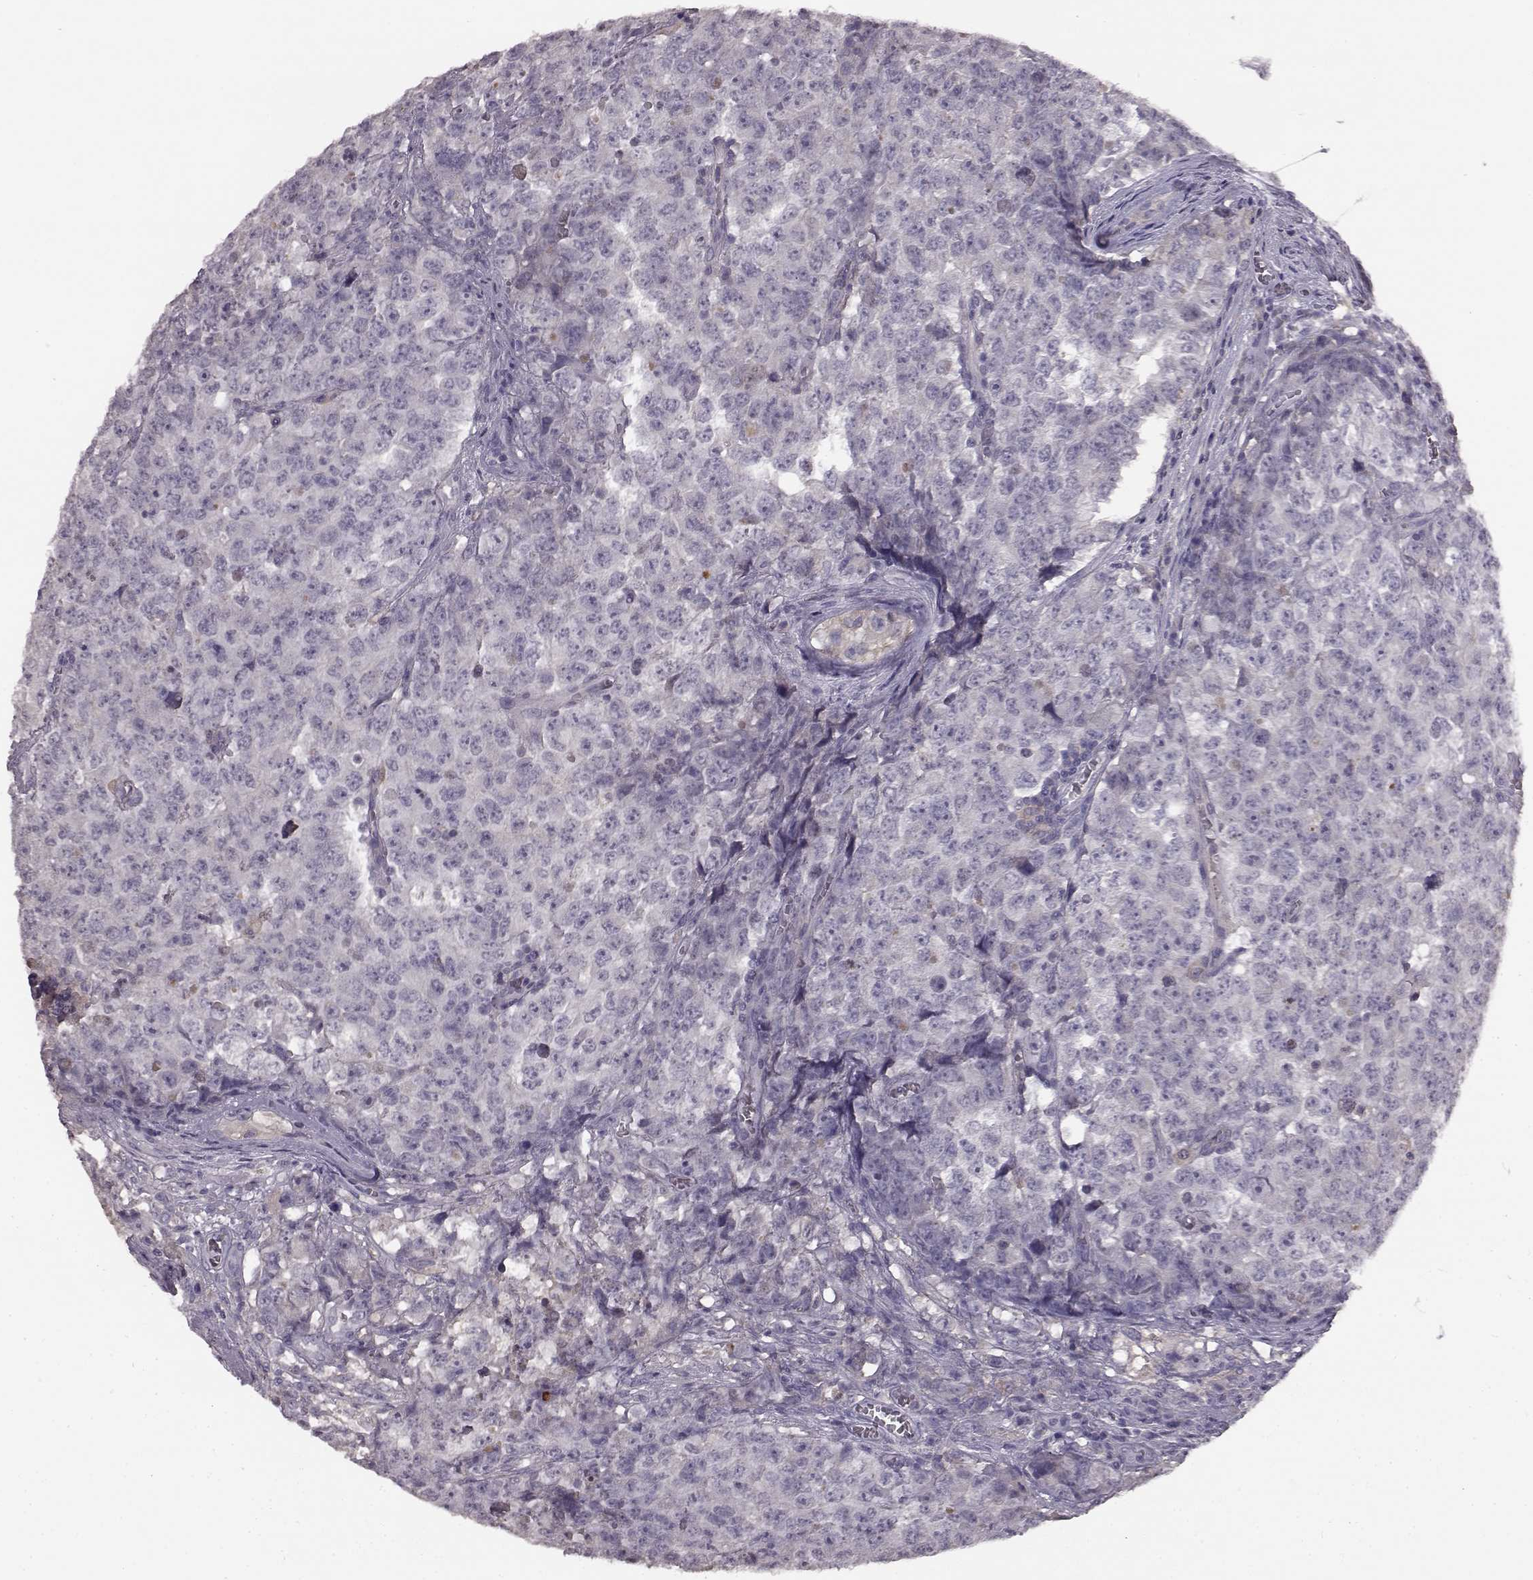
{"staining": {"intensity": "negative", "quantity": "none", "location": "none"}, "tissue": "testis cancer", "cell_type": "Tumor cells", "image_type": "cancer", "snomed": [{"axis": "morphology", "description": "Carcinoma, Embryonal, NOS"}, {"axis": "topography", "description": "Testis"}], "caption": "Protein analysis of testis embryonal carcinoma exhibits no significant expression in tumor cells. (Immunohistochemistry (ihc), brightfield microscopy, high magnification).", "gene": "KRT85", "patient": {"sex": "male", "age": 23}}